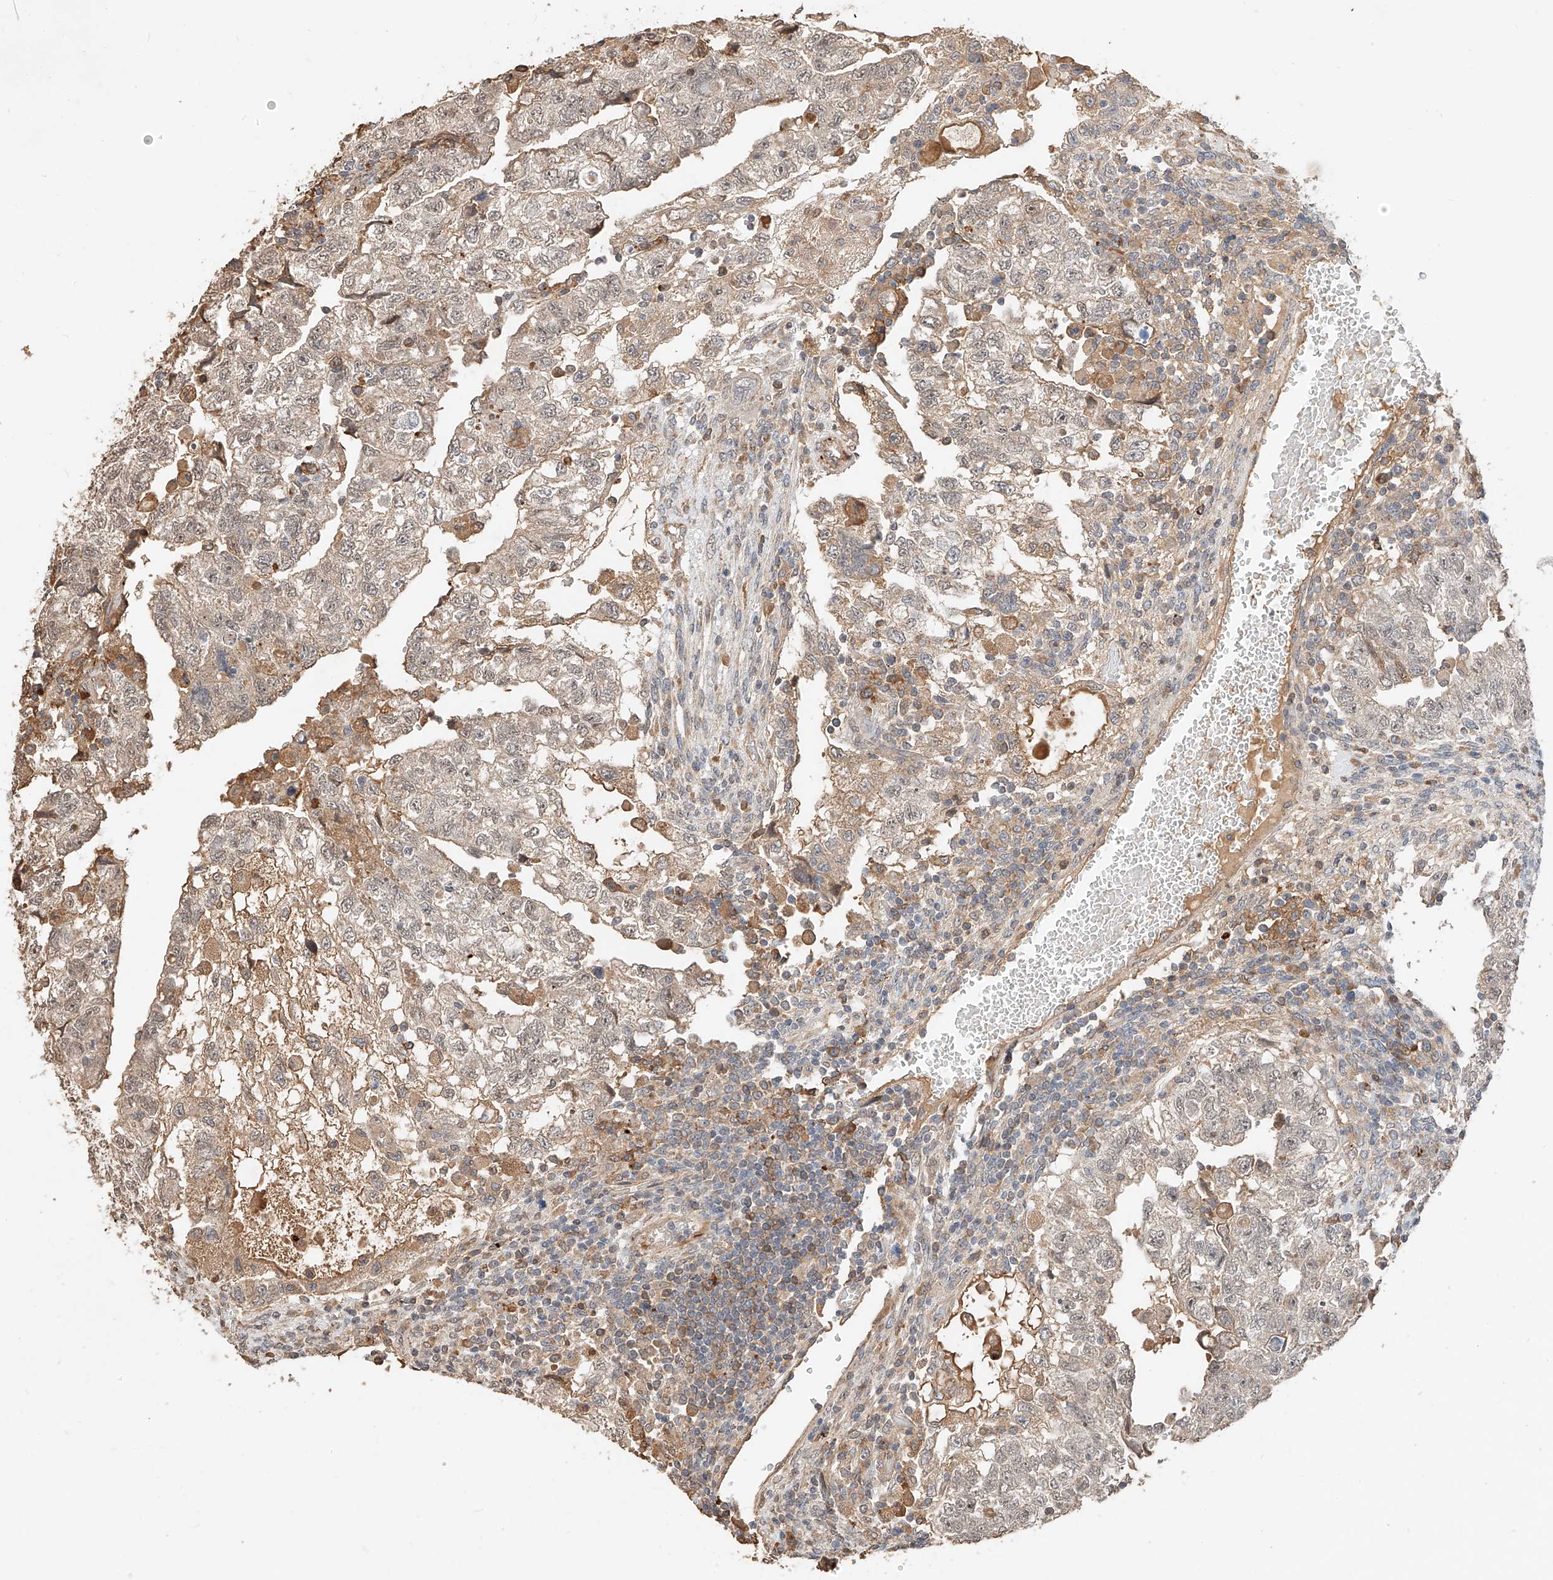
{"staining": {"intensity": "weak", "quantity": "25%-75%", "location": "cytoplasmic/membranous,nuclear"}, "tissue": "testis cancer", "cell_type": "Tumor cells", "image_type": "cancer", "snomed": [{"axis": "morphology", "description": "Carcinoma, Embryonal, NOS"}, {"axis": "topography", "description": "Testis"}], "caption": "Protein expression analysis of testis cancer (embryonal carcinoma) reveals weak cytoplasmic/membranous and nuclear expression in approximately 25%-75% of tumor cells.", "gene": "SUSD6", "patient": {"sex": "male", "age": 36}}